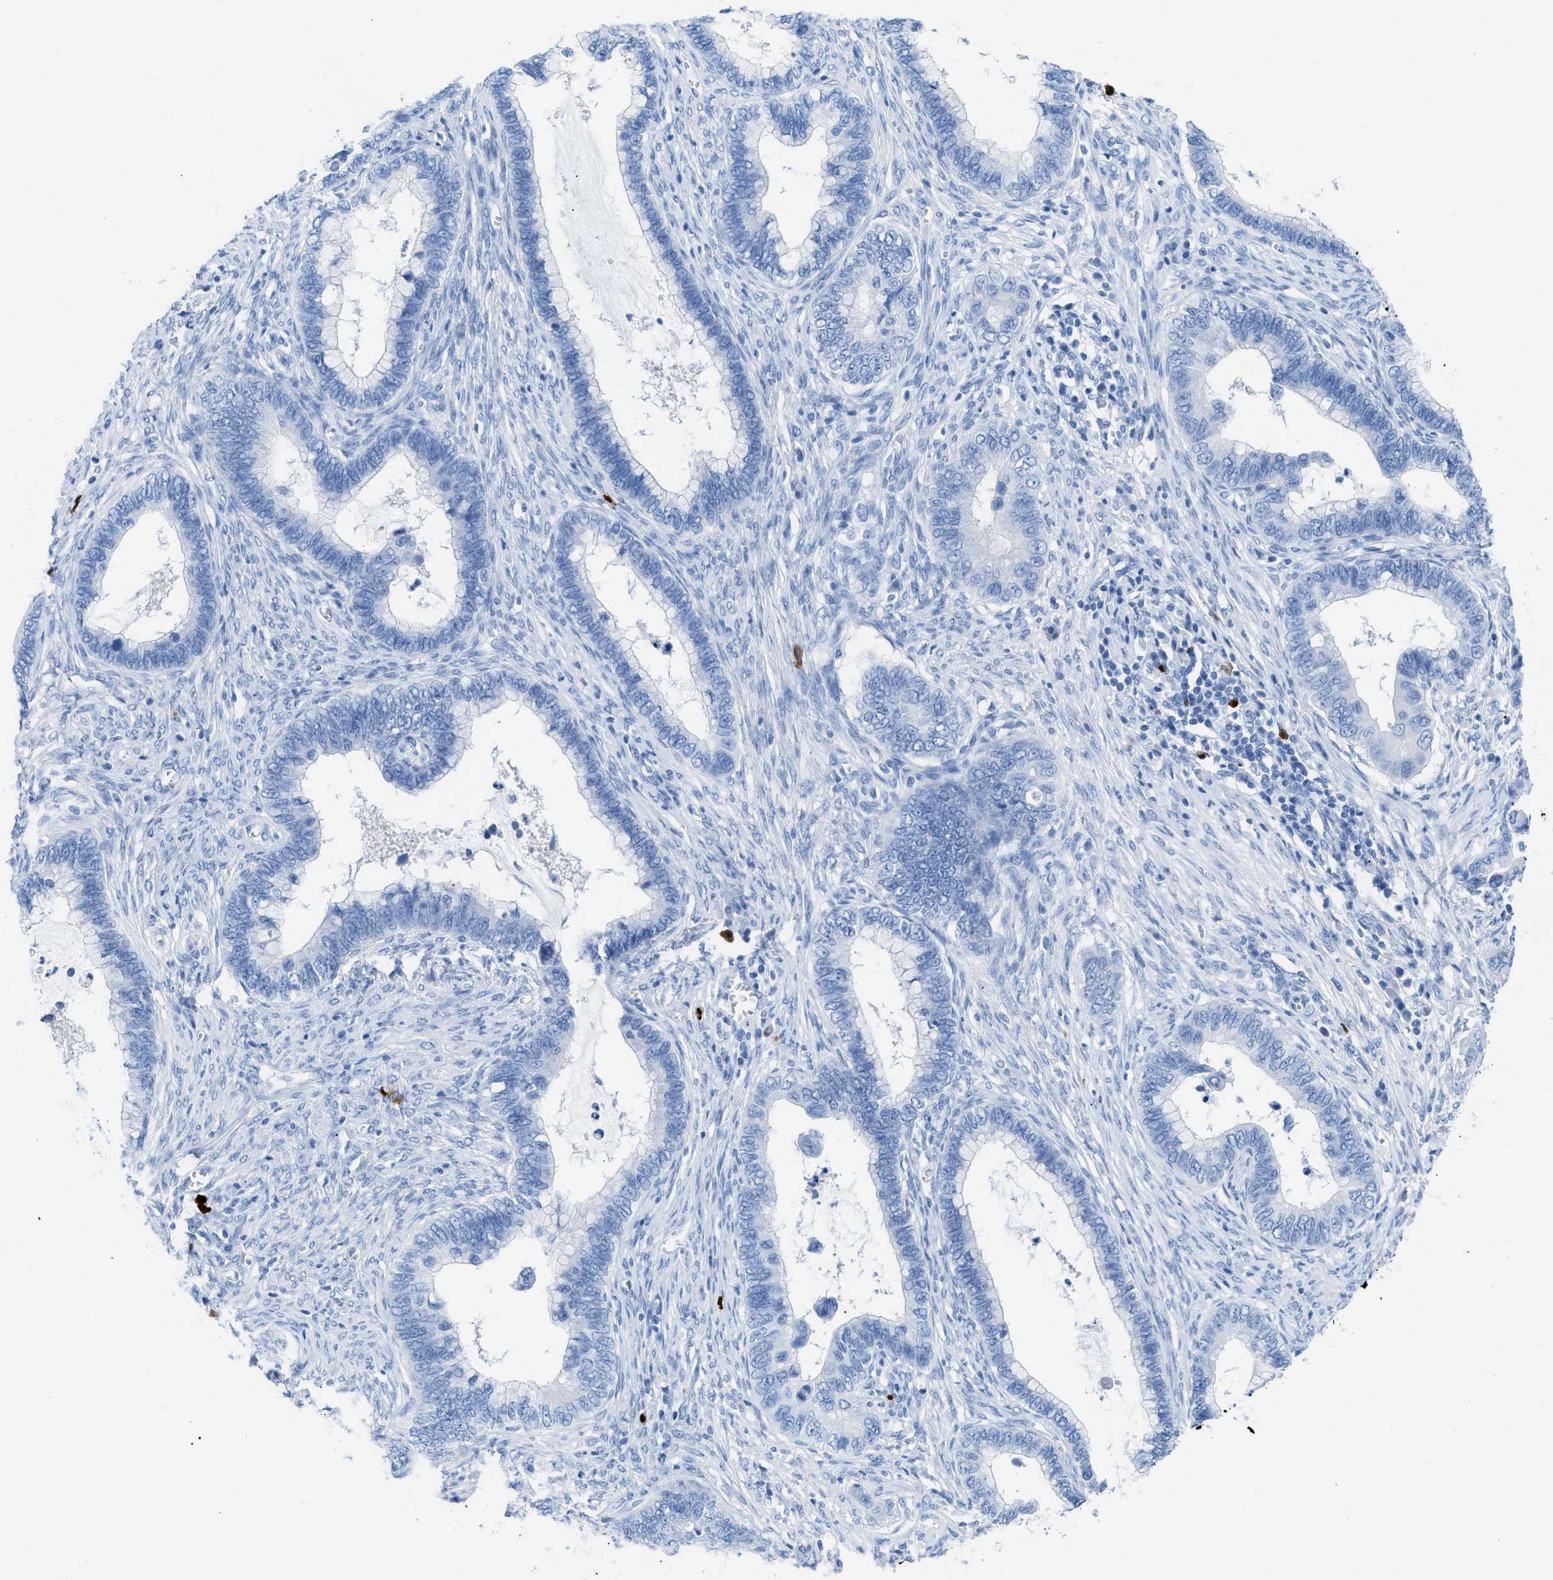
{"staining": {"intensity": "negative", "quantity": "none", "location": "none"}, "tissue": "cervical cancer", "cell_type": "Tumor cells", "image_type": "cancer", "snomed": [{"axis": "morphology", "description": "Adenocarcinoma, NOS"}, {"axis": "topography", "description": "Cervix"}], "caption": "Tumor cells show no significant protein staining in adenocarcinoma (cervical).", "gene": "TCL1A", "patient": {"sex": "female", "age": 44}}